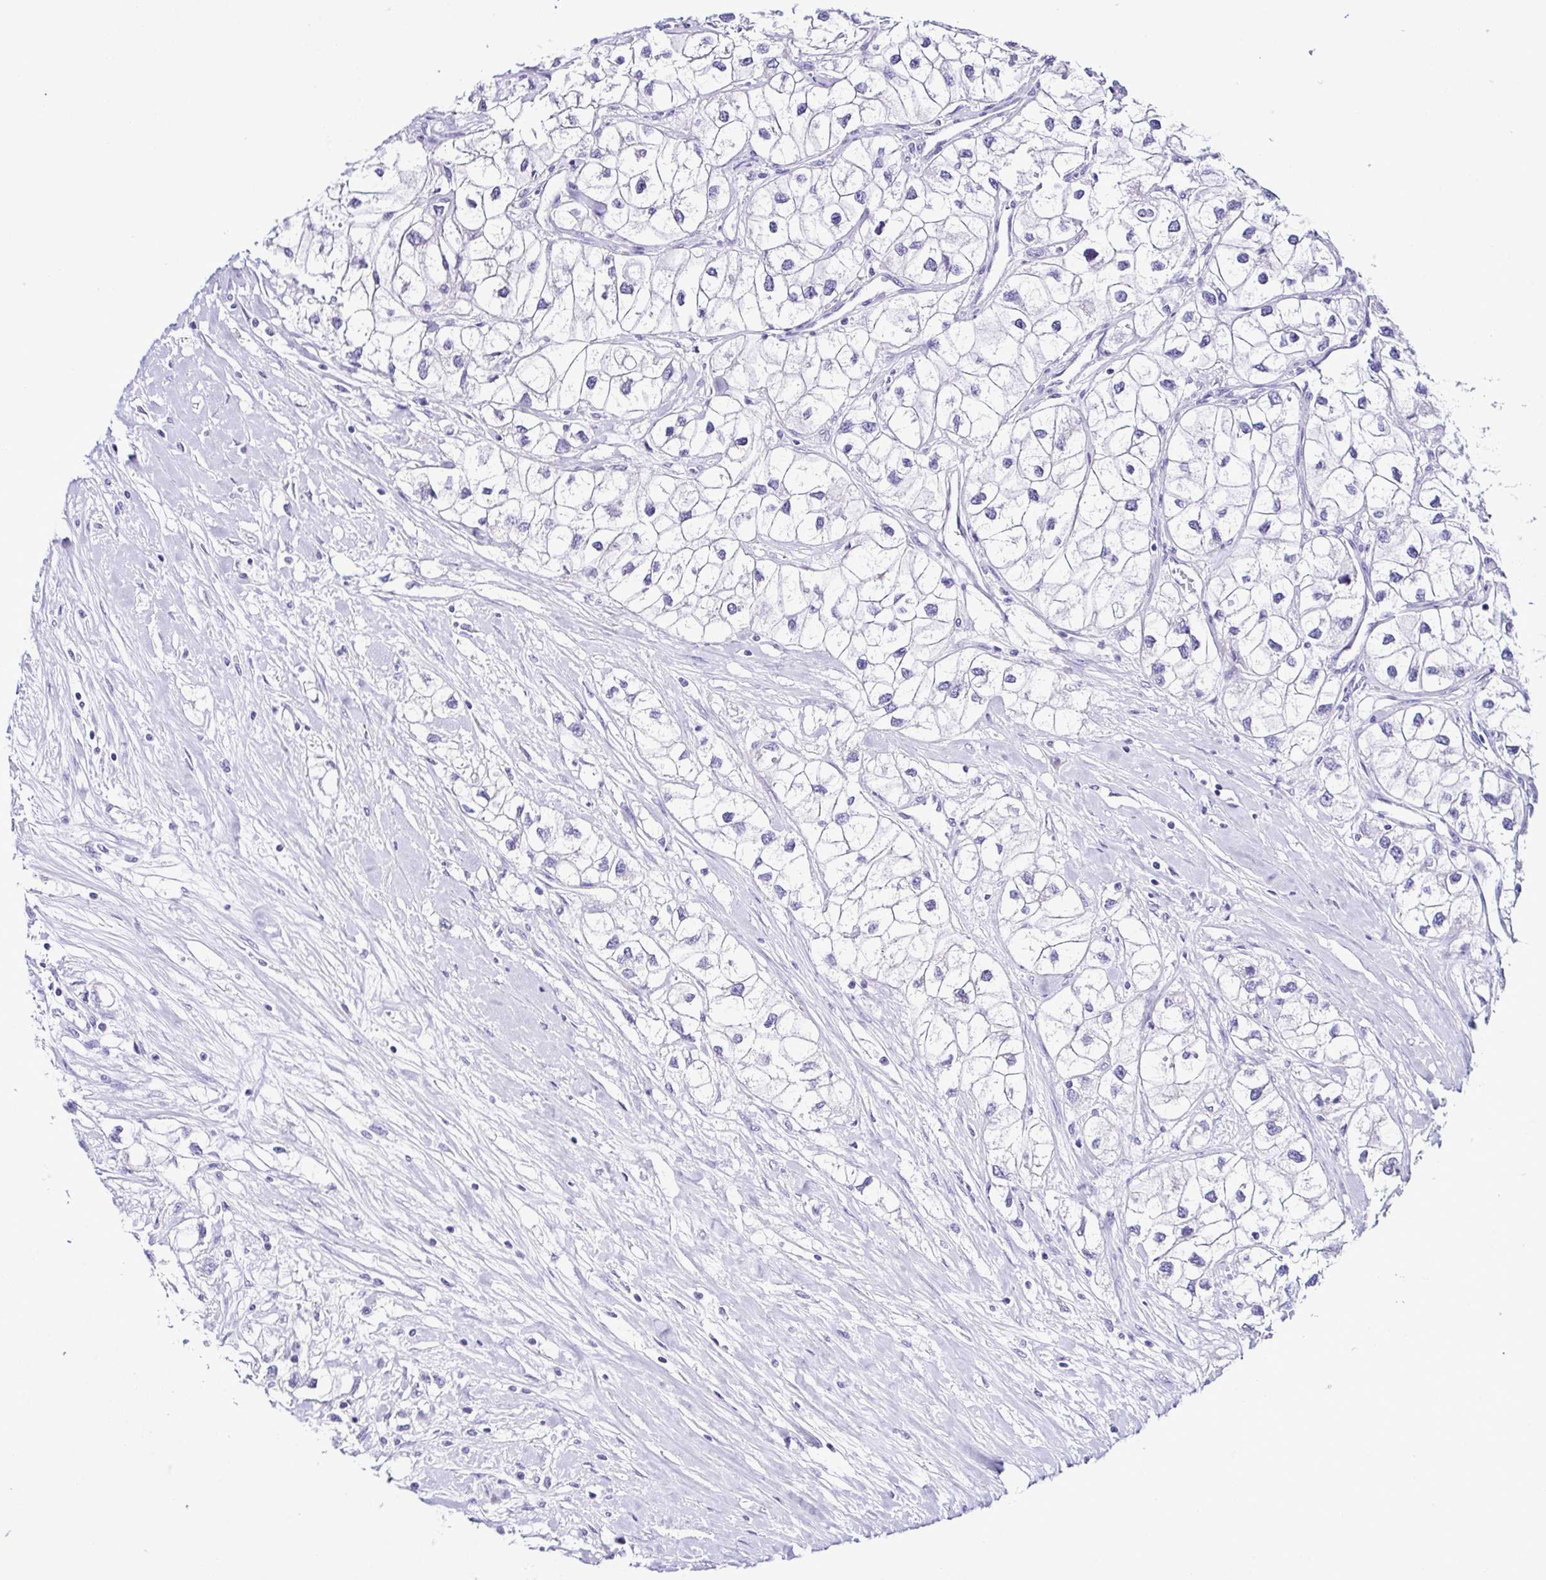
{"staining": {"intensity": "negative", "quantity": "none", "location": "none"}, "tissue": "renal cancer", "cell_type": "Tumor cells", "image_type": "cancer", "snomed": [{"axis": "morphology", "description": "Adenocarcinoma, NOS"}, {"axis": "topography", "description": "Kidney"}], "caption": "A micrograph of human renal cancer (adenocarcinoma) is negative for staining in tumor cells.", "gene": "SRL", "patient": {"sex": "male", "age": 59}}